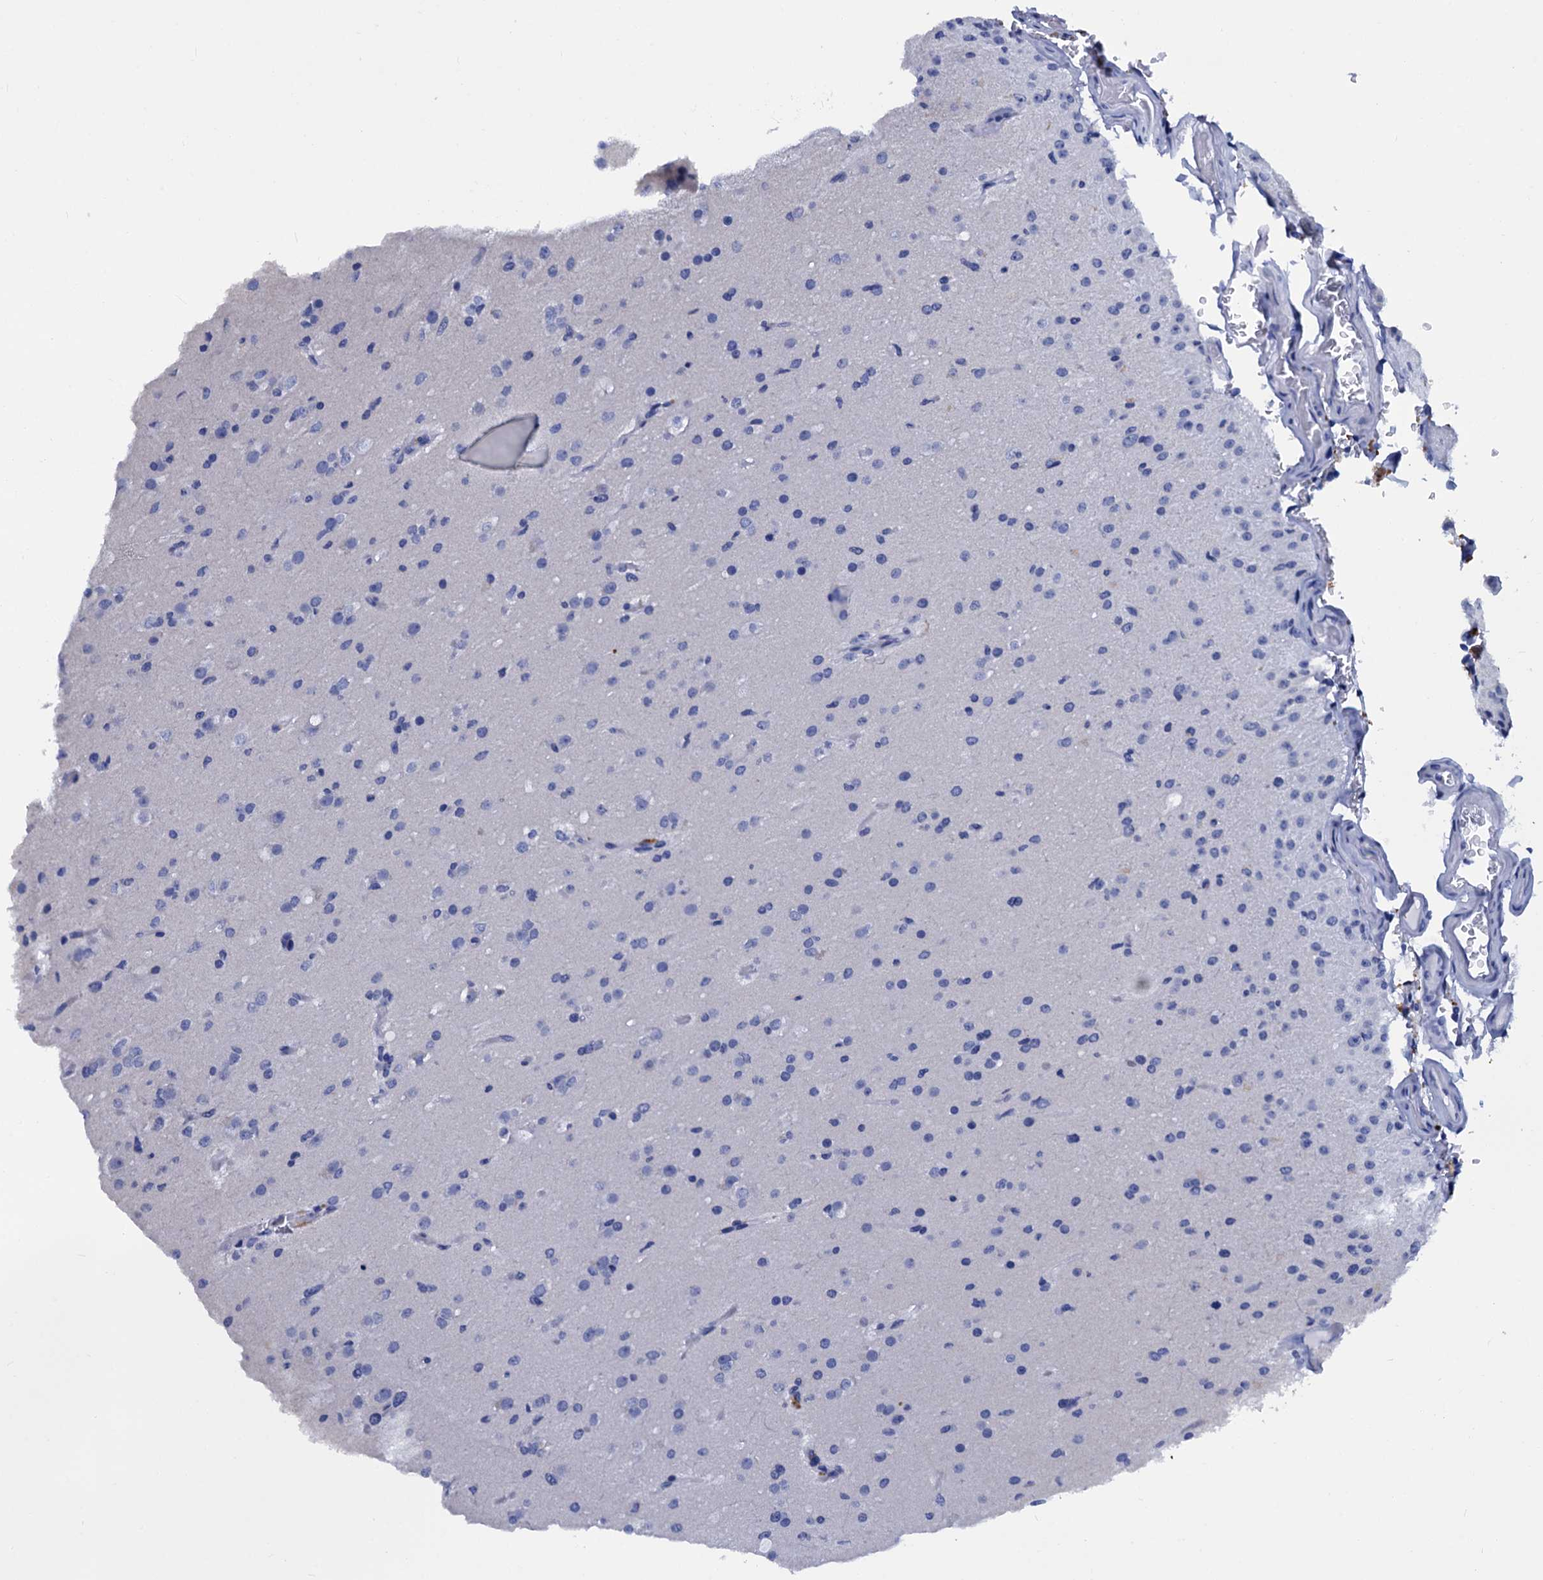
{"staining": {"intensity": "negative", "quantity": "none", "location": "none"}, "tissue": "glioma", "cell_type": "Tumor cells", "image_type": "cancer", "snomed": [{"axis": "morphology", "description": "Glioma, malignant, Low grade"}, {"axis": "topography", "description": "Brain"}], "caption": "Immunohistochemical staining of low-grade glioma (malignant) demonstrates no significant expression in tumor cells.", "gene": "MYBPC3", "patient": {"sex": "male", "age": 65}}